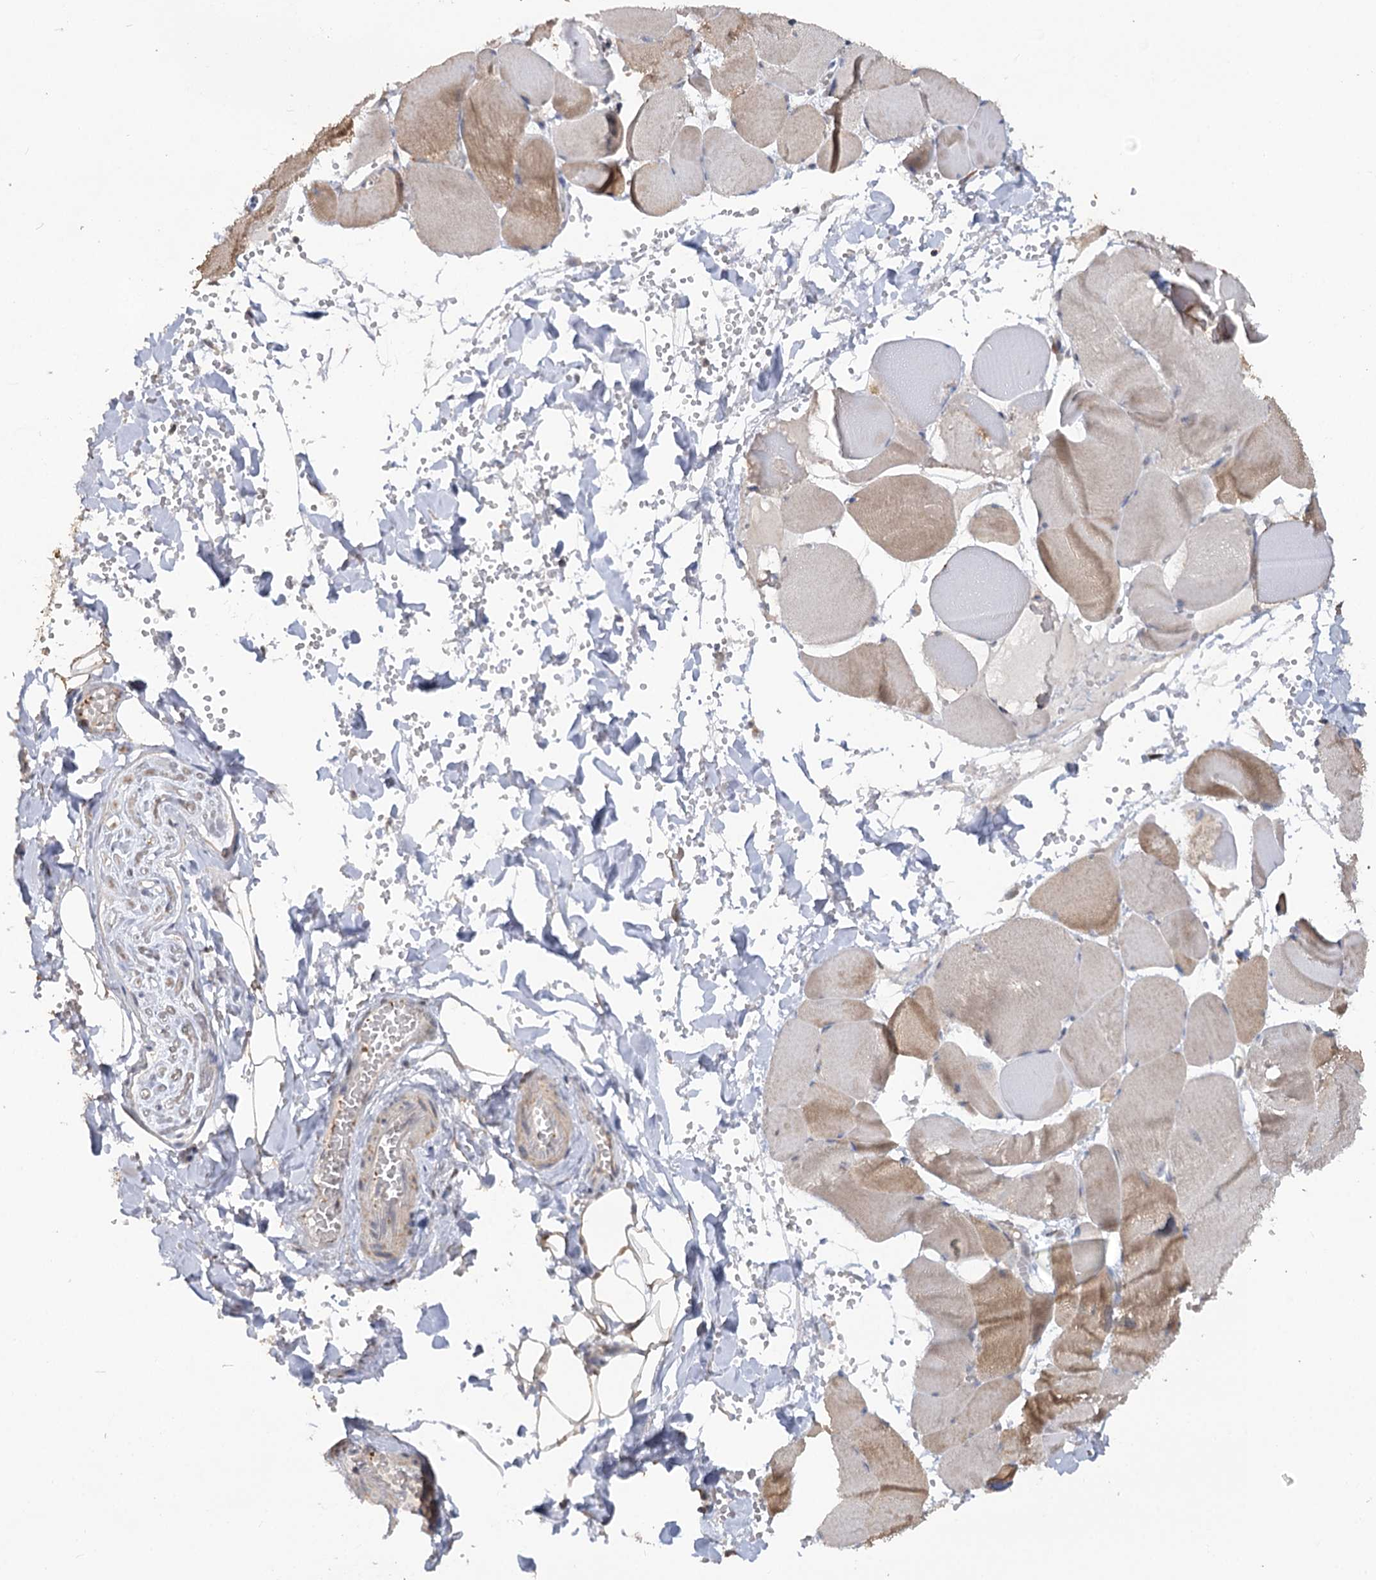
{"staining": {"intensity": "moderate", "quantity": "25%-75%", "location": "cytoplasmic/membranous"}, "tissue": "adipose tissue", "cell_type": "Adipocytes", "image_type": "normal", "snomed": [{"axis": "morphology", "description": "Normal tissue, NOS"}, {"axis": "topography", "description": "Skeletal muscle"}, {"axis": "topography", "description": "Peripheral nerve tissue"}], "caption": "Adipocytes display medium levels of moderate cytoplasmic/membranous expression in approximately 25%-75% of cells in normal adipose tissue.", "gene": "RUFY4", "patient": {"sex": "female", "age": 55}}